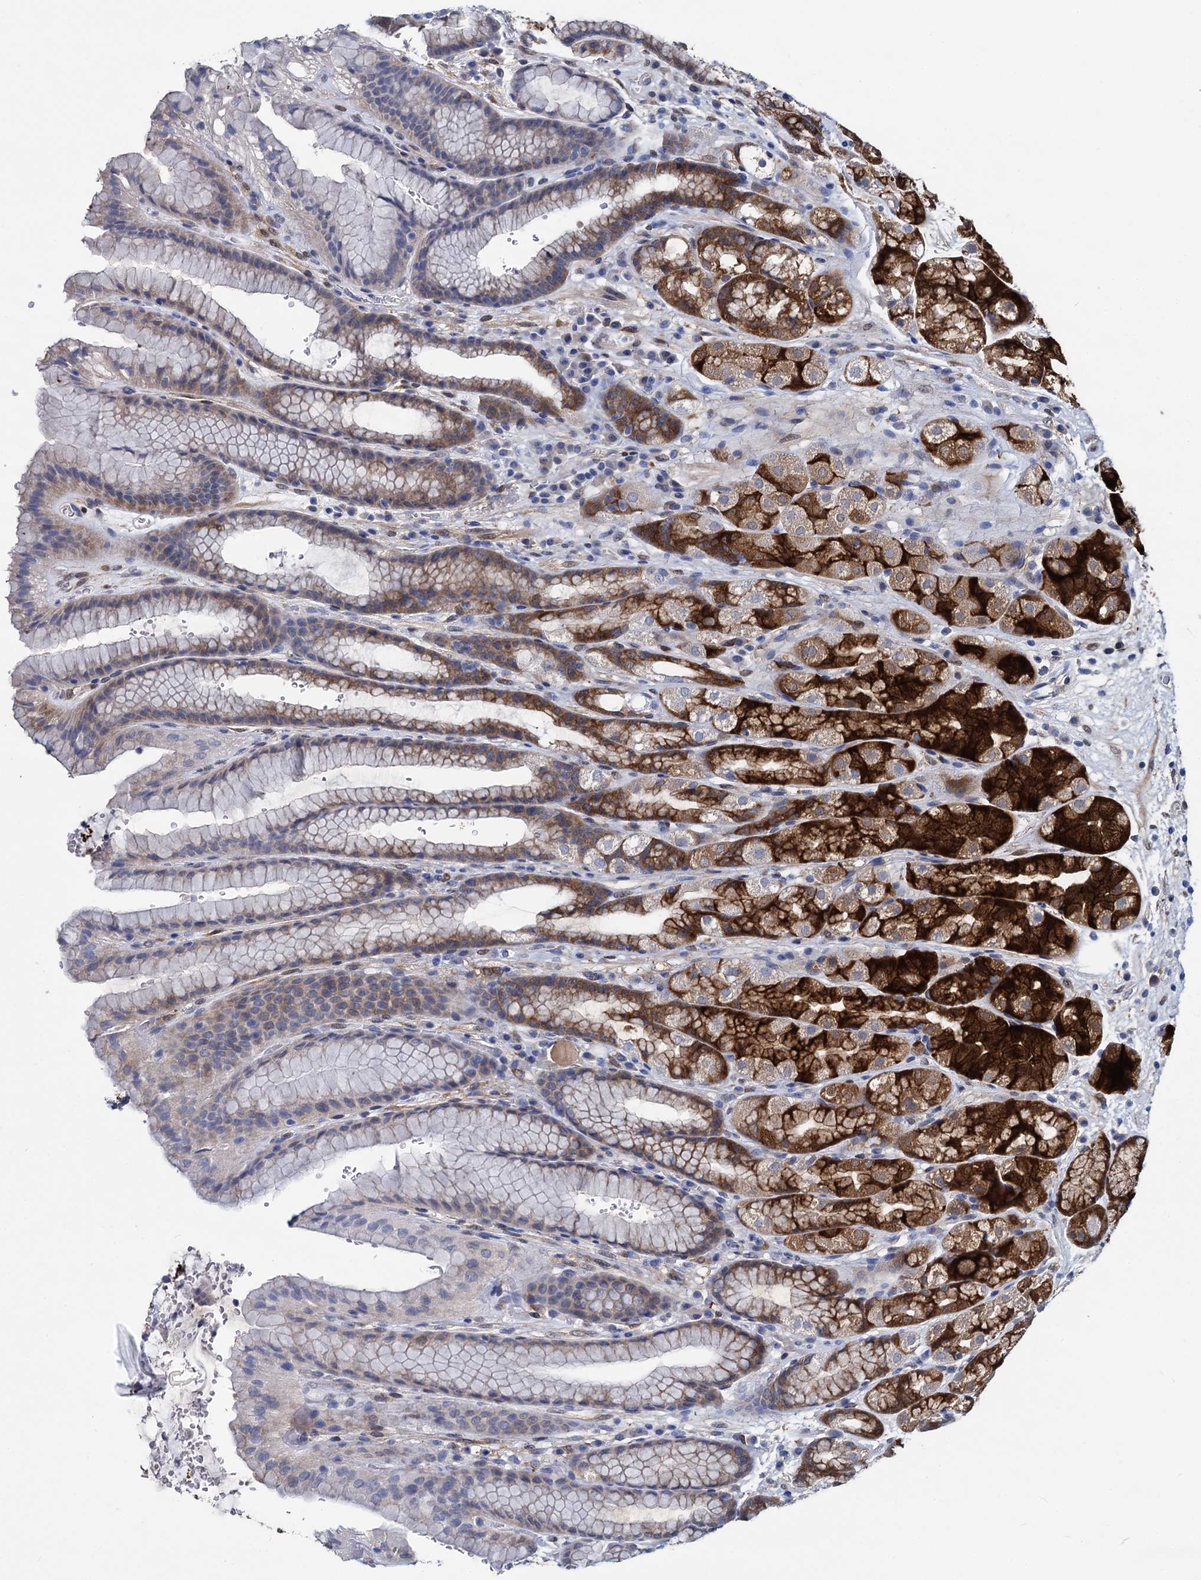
{"staining": {"intensity": "strong", "quantity": "25%-75%", "location": "cytoplasmic/membranous"}, "tissue": "stomach", "cell_type": "Glandular cells", "image_type": "normal", "snomed": [{"axis": "morphology", "description": "Normal tissue, NOS"}, {"axis": "morphology", "description": "Adenocarcinoma, NOS"}, {"axis": "topography", "description": "Stomach"}], "caption": "DAB (3,3'-diaminobenzidine) immunohistochemical staining of unremarkable human stomach exhibits strong cytoplasmic/membranous protein positivity in approximately 25%-75% of glandular cells.", "gene": "GSTM3", "patient": {"sex": "male", "age": 57}}